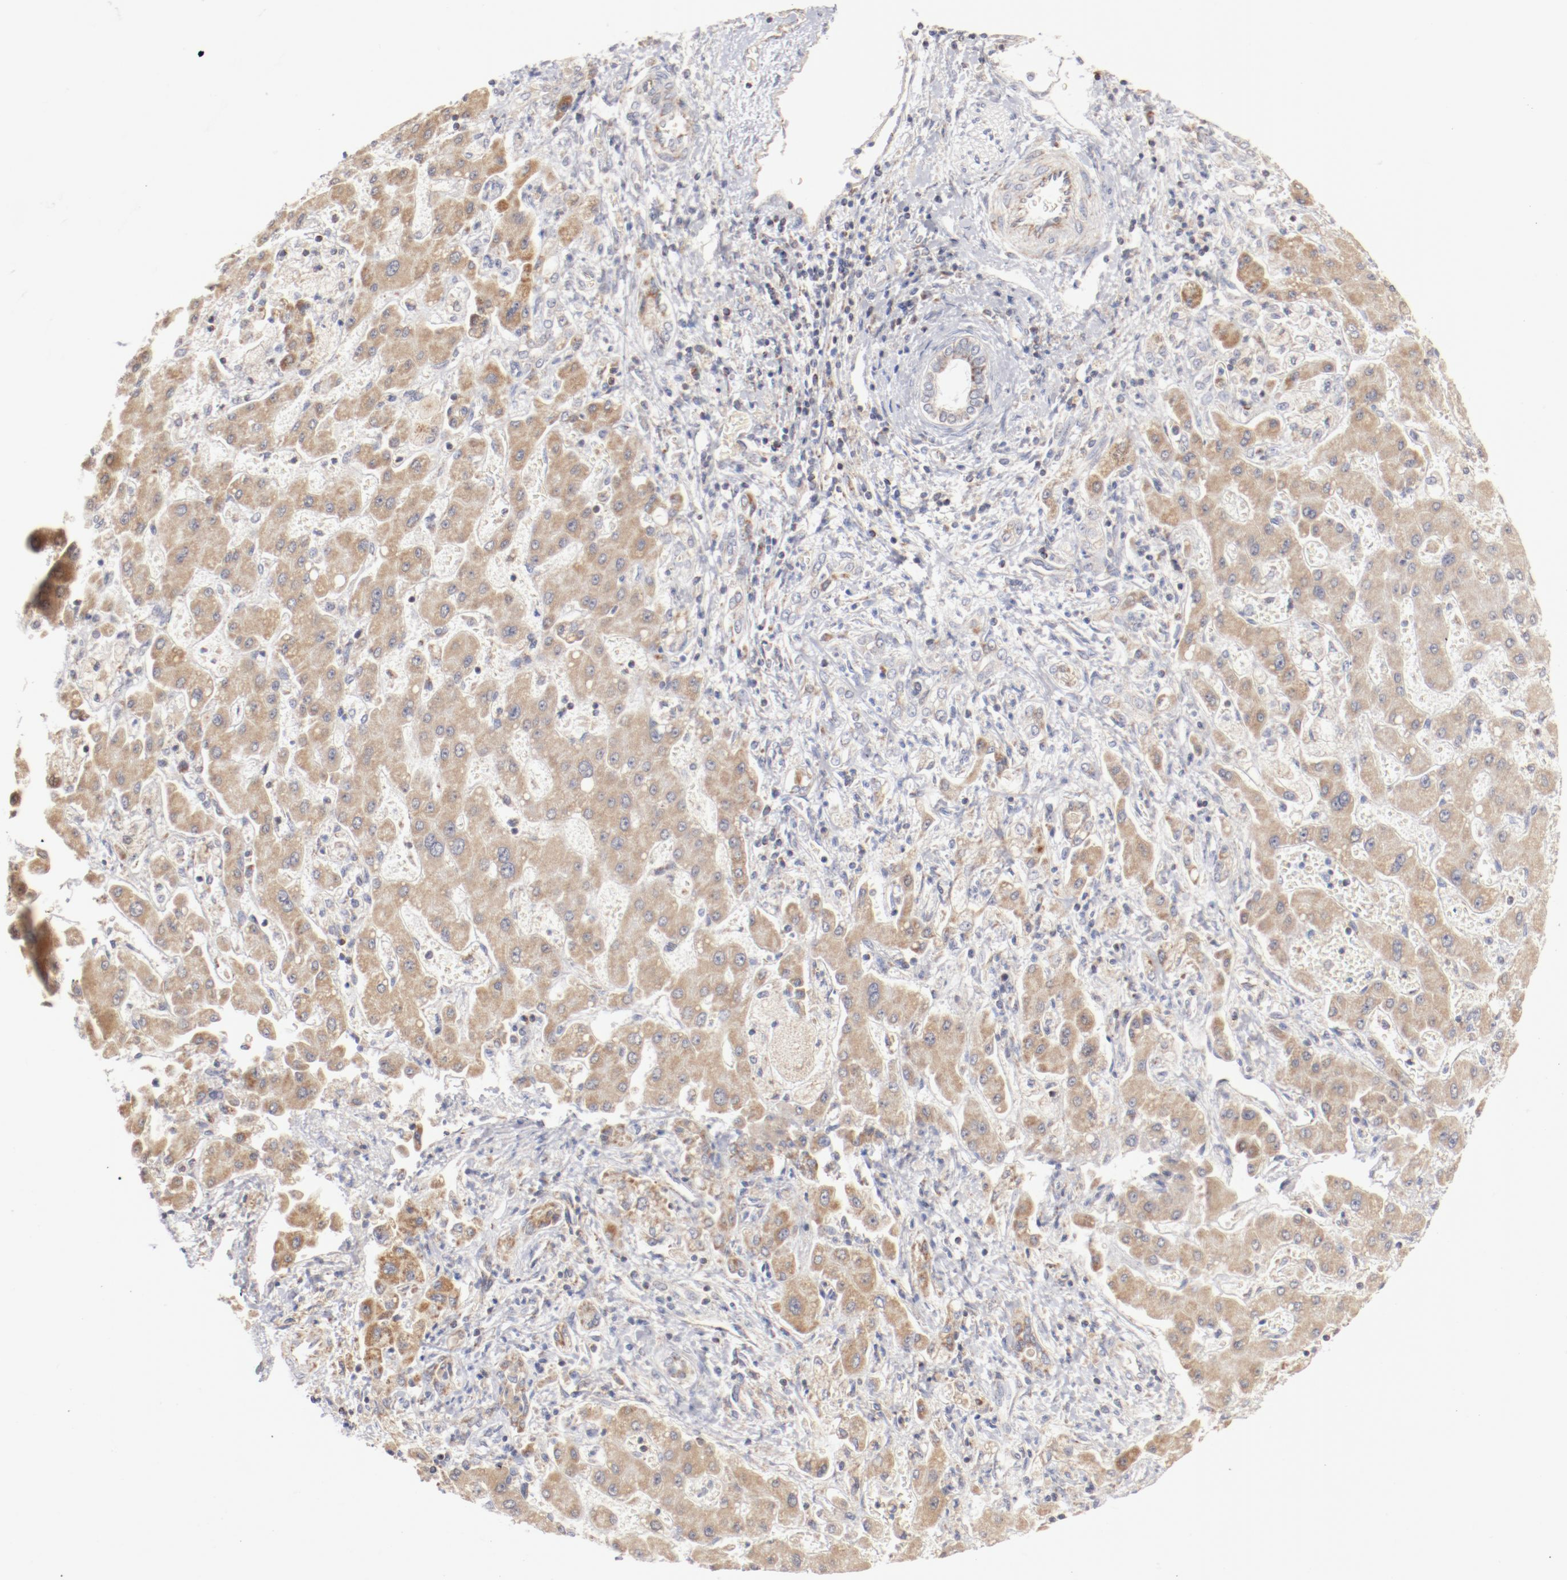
{"staining": {"intensity": "moderate", "quantity": ">75%", "location": "cytoplasmic/membranous"}, "tissue": "liver cancer", "cell_type": "Tumor cells", "image_type": "cancer", "snomed": [{"axis": "morphology", "description": "Cholangiocarcinoma"}, {"axis": "topography", "description": "Liver"}], "caption": "Tumor cells display moderate cytoplasmic/membranous expression in approximately >75% of cells in liver cancer.", "gene": "MRPL58", "patient": {"sex": "male", "age": 50}}